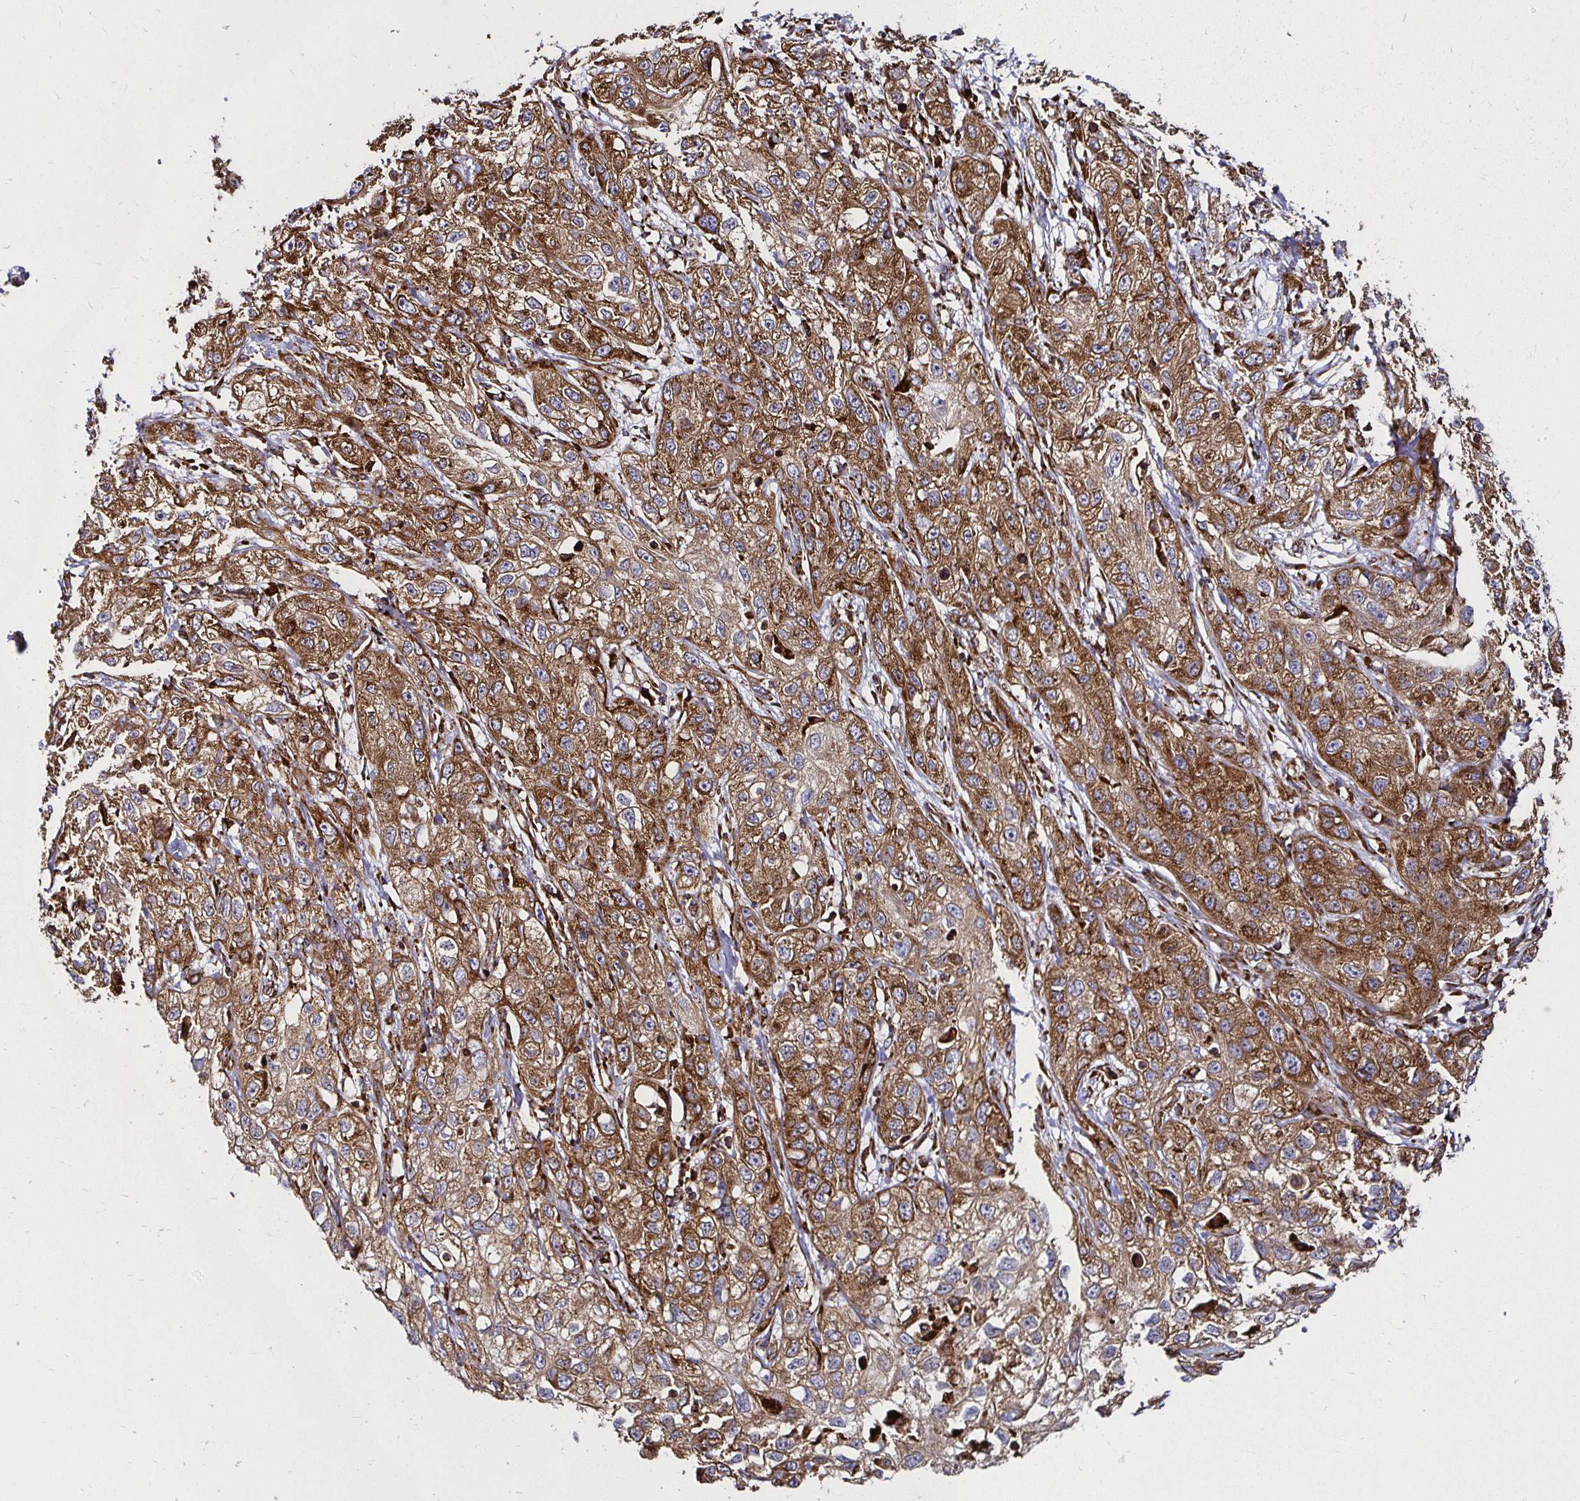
{"staining": {"intensity": "moderate", "quantity": ">75%", "location": "cytoplasmic/membranous"}, "tissue": "skin cancer", "cell_type": "Tumor cells", "image_type": "cancer", "snomed": [{"axis": "morphology", "description": "Squamous cell carcinoma, NOS"}, {"axis": "topography", "description": "Skin"}, {"axis": "topography", "description": "Vulva"}], "caption": "A brown stain highlights moderate cytoplasmic/membranous positivity of a protein in skin squamous cell carcinoma tumor cells.", "gene": "SMYD3", "patient": {"sex": "female", "age": 86}}